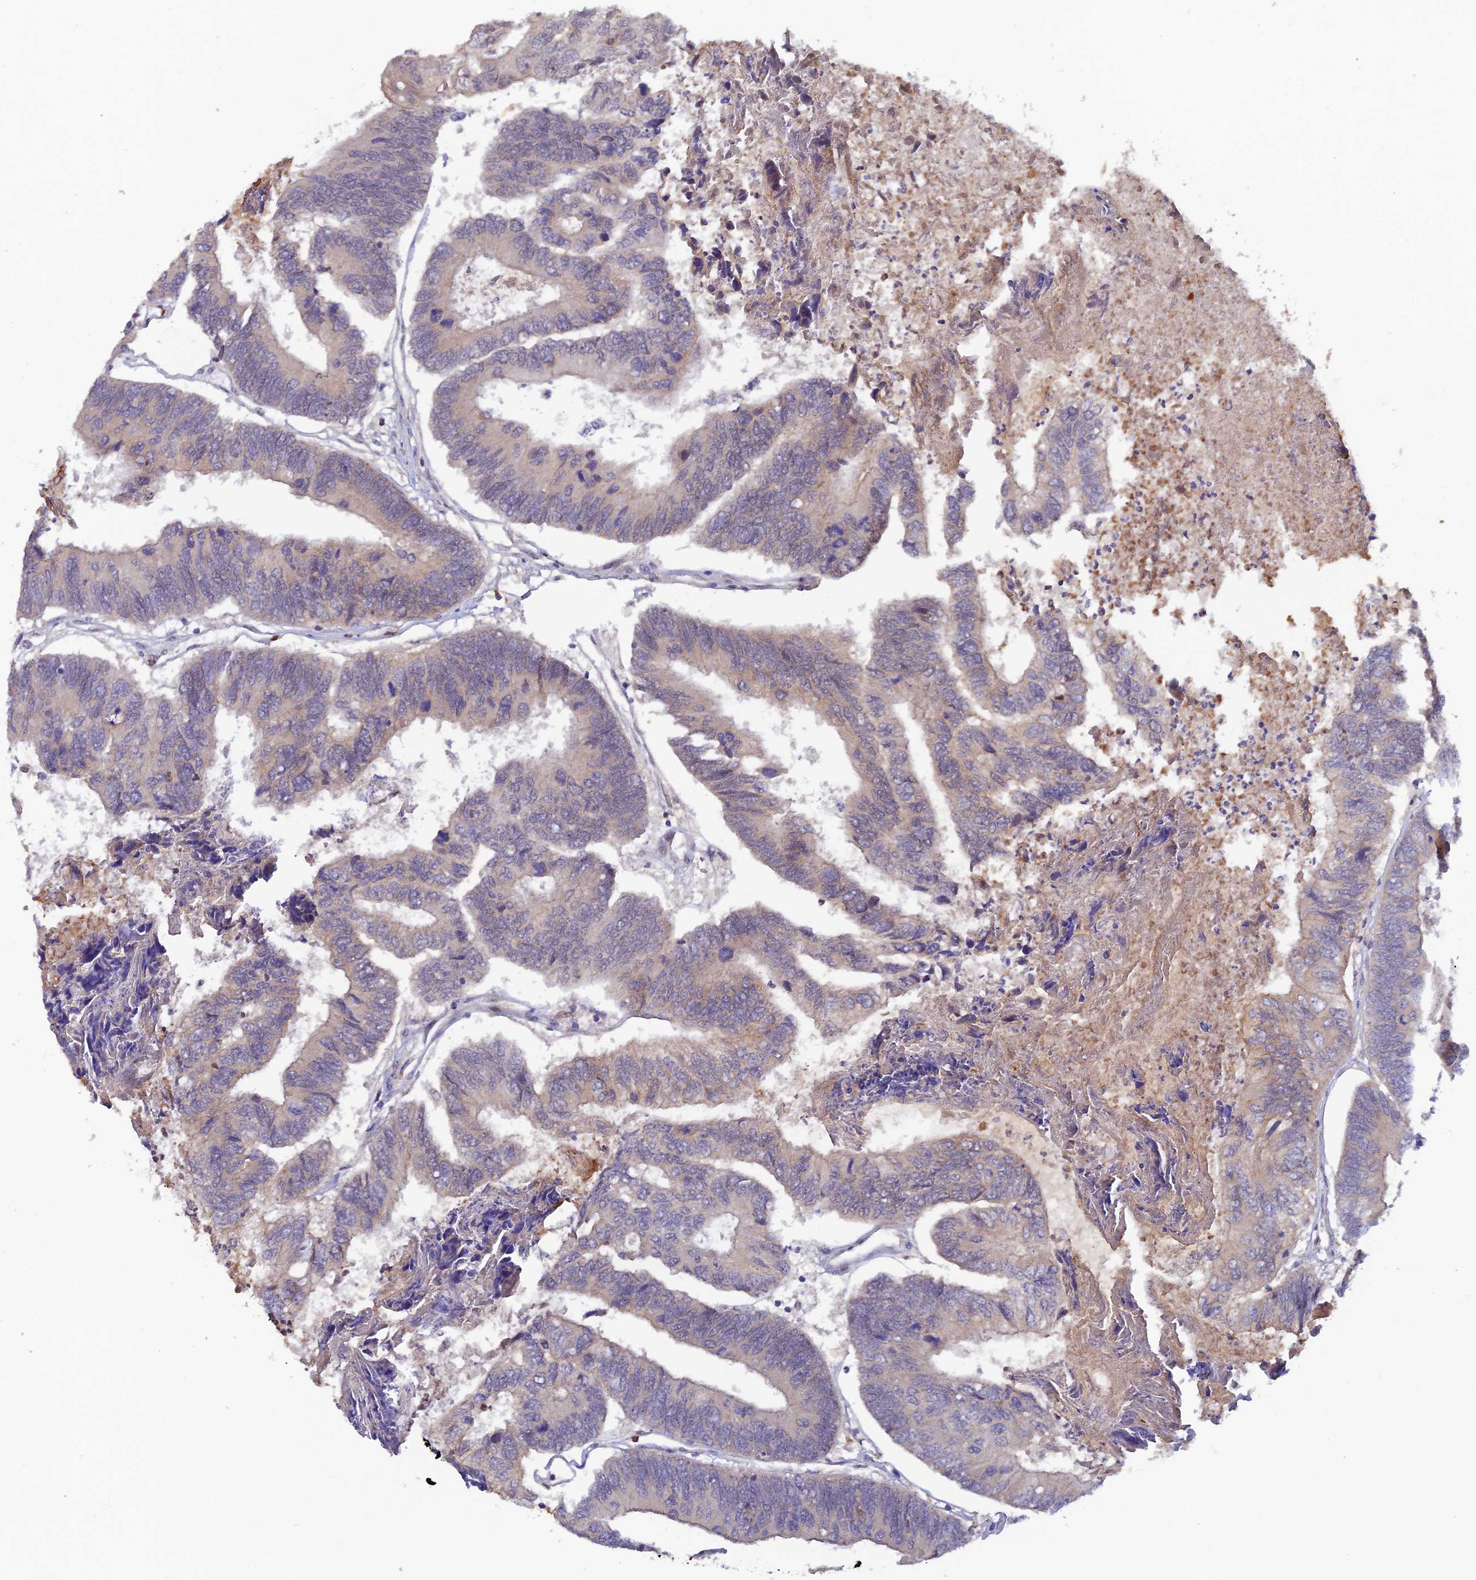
{"staining": {"intensity": "weak", "quantity": "25%-75%", "location": "cytoplasmic/membranous"}, "tissue": "colorectal cancer", "cell_type": "Tumor cells", "image_type": "cancer", "snomed": [{"axis": "morphology", "description": "Adenocarcinoma, NOS"}, {"axis": "topography", "description": "Colon"}], "caption": "Colorectal cancer (adenocarcinoma) stained with IHC demonstrates weak cytoplasmic/membranous staining in about 25%-75% of tumor cells. The protein of interest is shown in brown color, while the nuclei are stained blue.", "gene": "FASTKD5", "patient": {"sex": "female", "age": 67}}